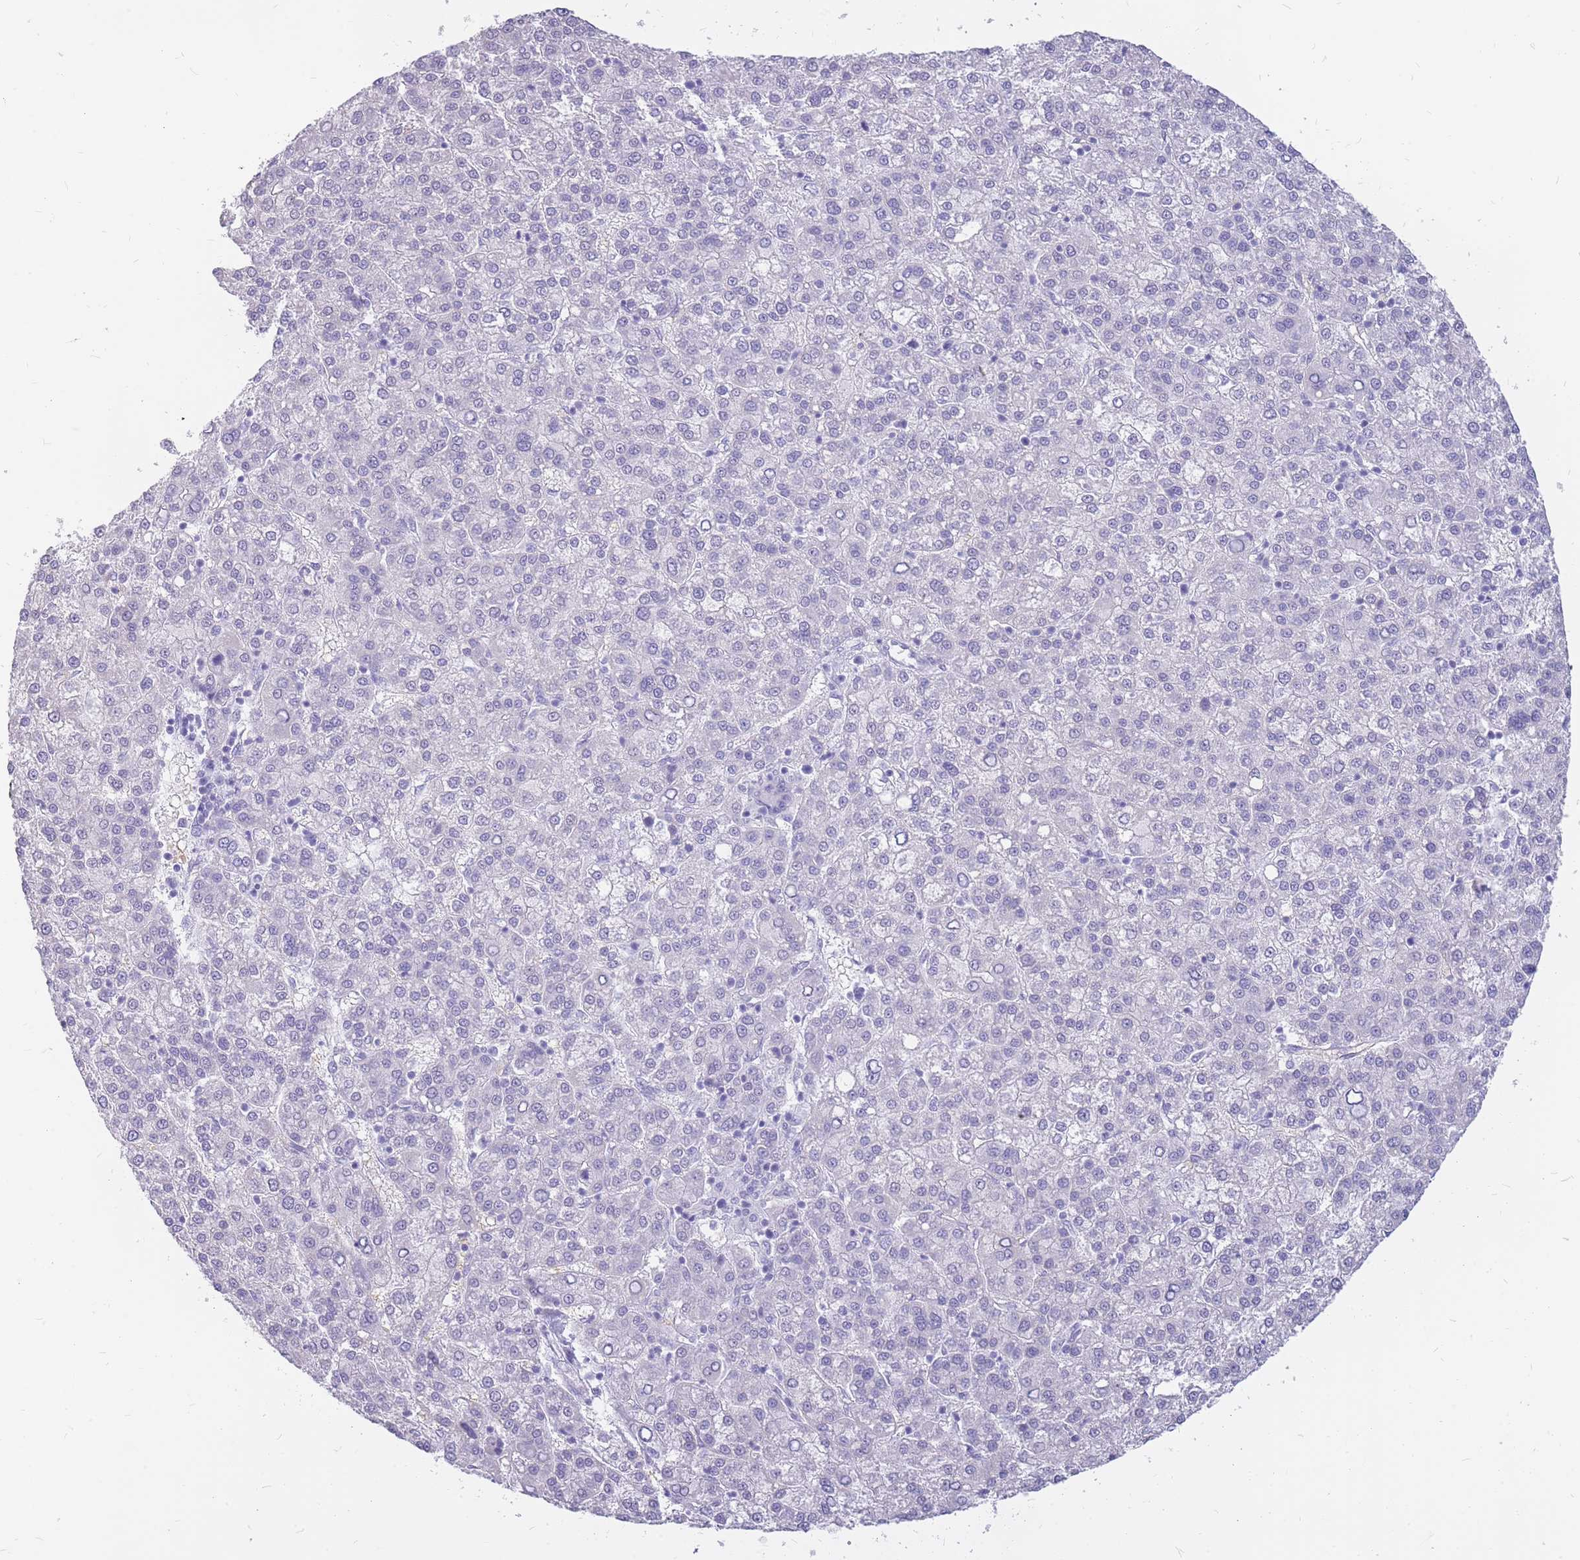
{"staining": {"intensity": "negative", "quantity": "none", "location": "none"}, "tissue": "liver cancer", "cell_type": "Tumor cells", "image_type": "cancer", "snomed": [{"axis": "morphology", "description": "Carcinoma, Hepatocellular, NOS"}, {"axis": "topography", "description": "Liver"}], "caption": "High magnification brightfield microscopy of liver cancer stained with DAB (brown) and counterstained with hematoxylin (blue): tumor cells show no significant expression.", "gene": "INS", "patient": {"sex": "female", "age": 58}}